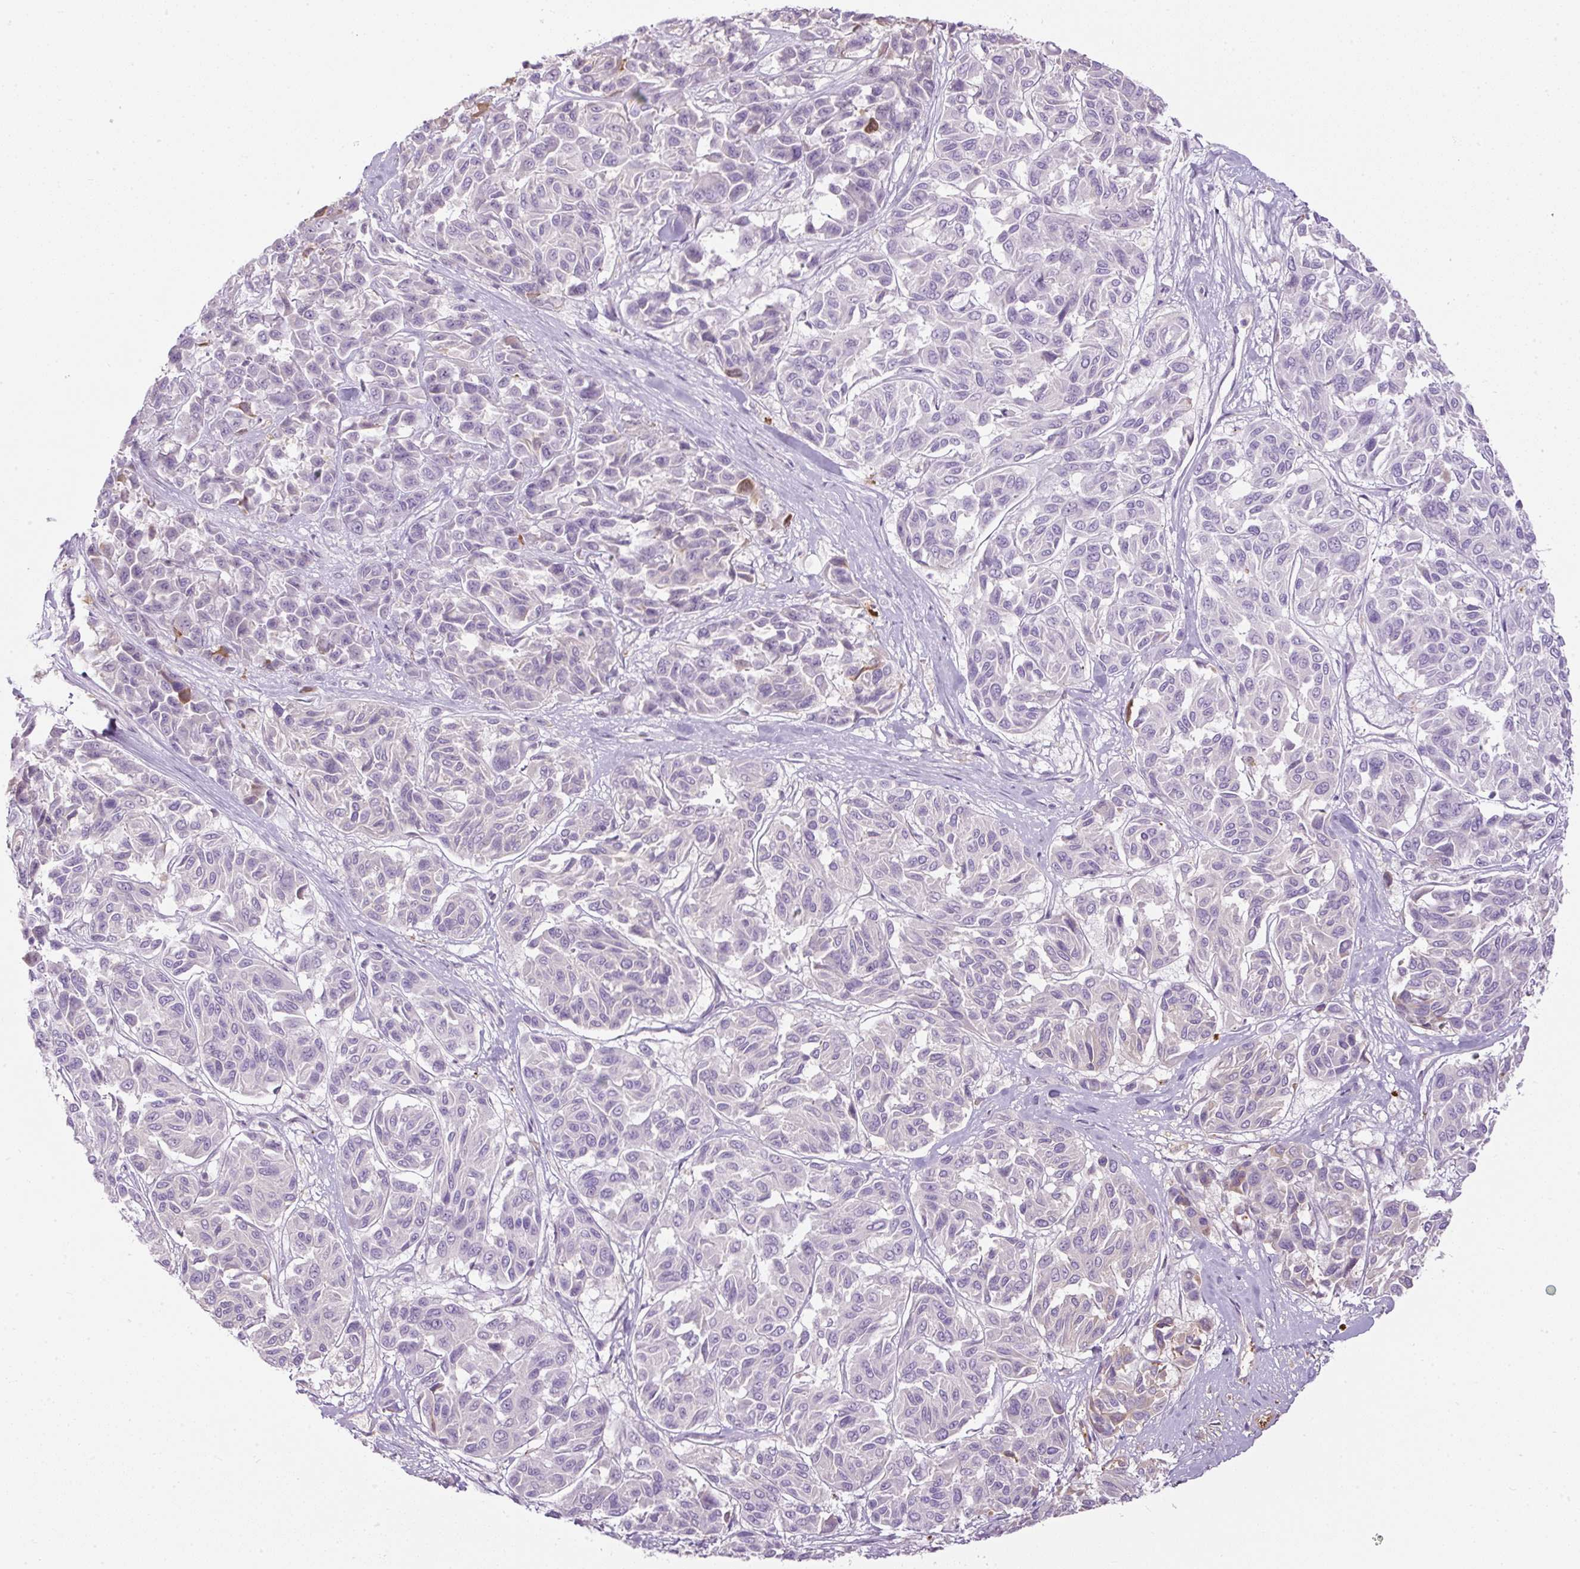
{"staining": {"intensity": "negative", "quantity": "none", "location": "none"}, "tissue": "melanoma", "cell_type": "Tumor cells", "image_type": "cancer", "snomed": [{"axis": "morphology", "description": "Malignant melanoma, NOS"}, {"axis": "topography", "description": "Skin"}], "caption": "DAB immunohistochemical staining of malignant melanoma reveals no significant staining in tumor cells.", "gene": "APOA1", "patient": {"sex": "female", "age": 66}}